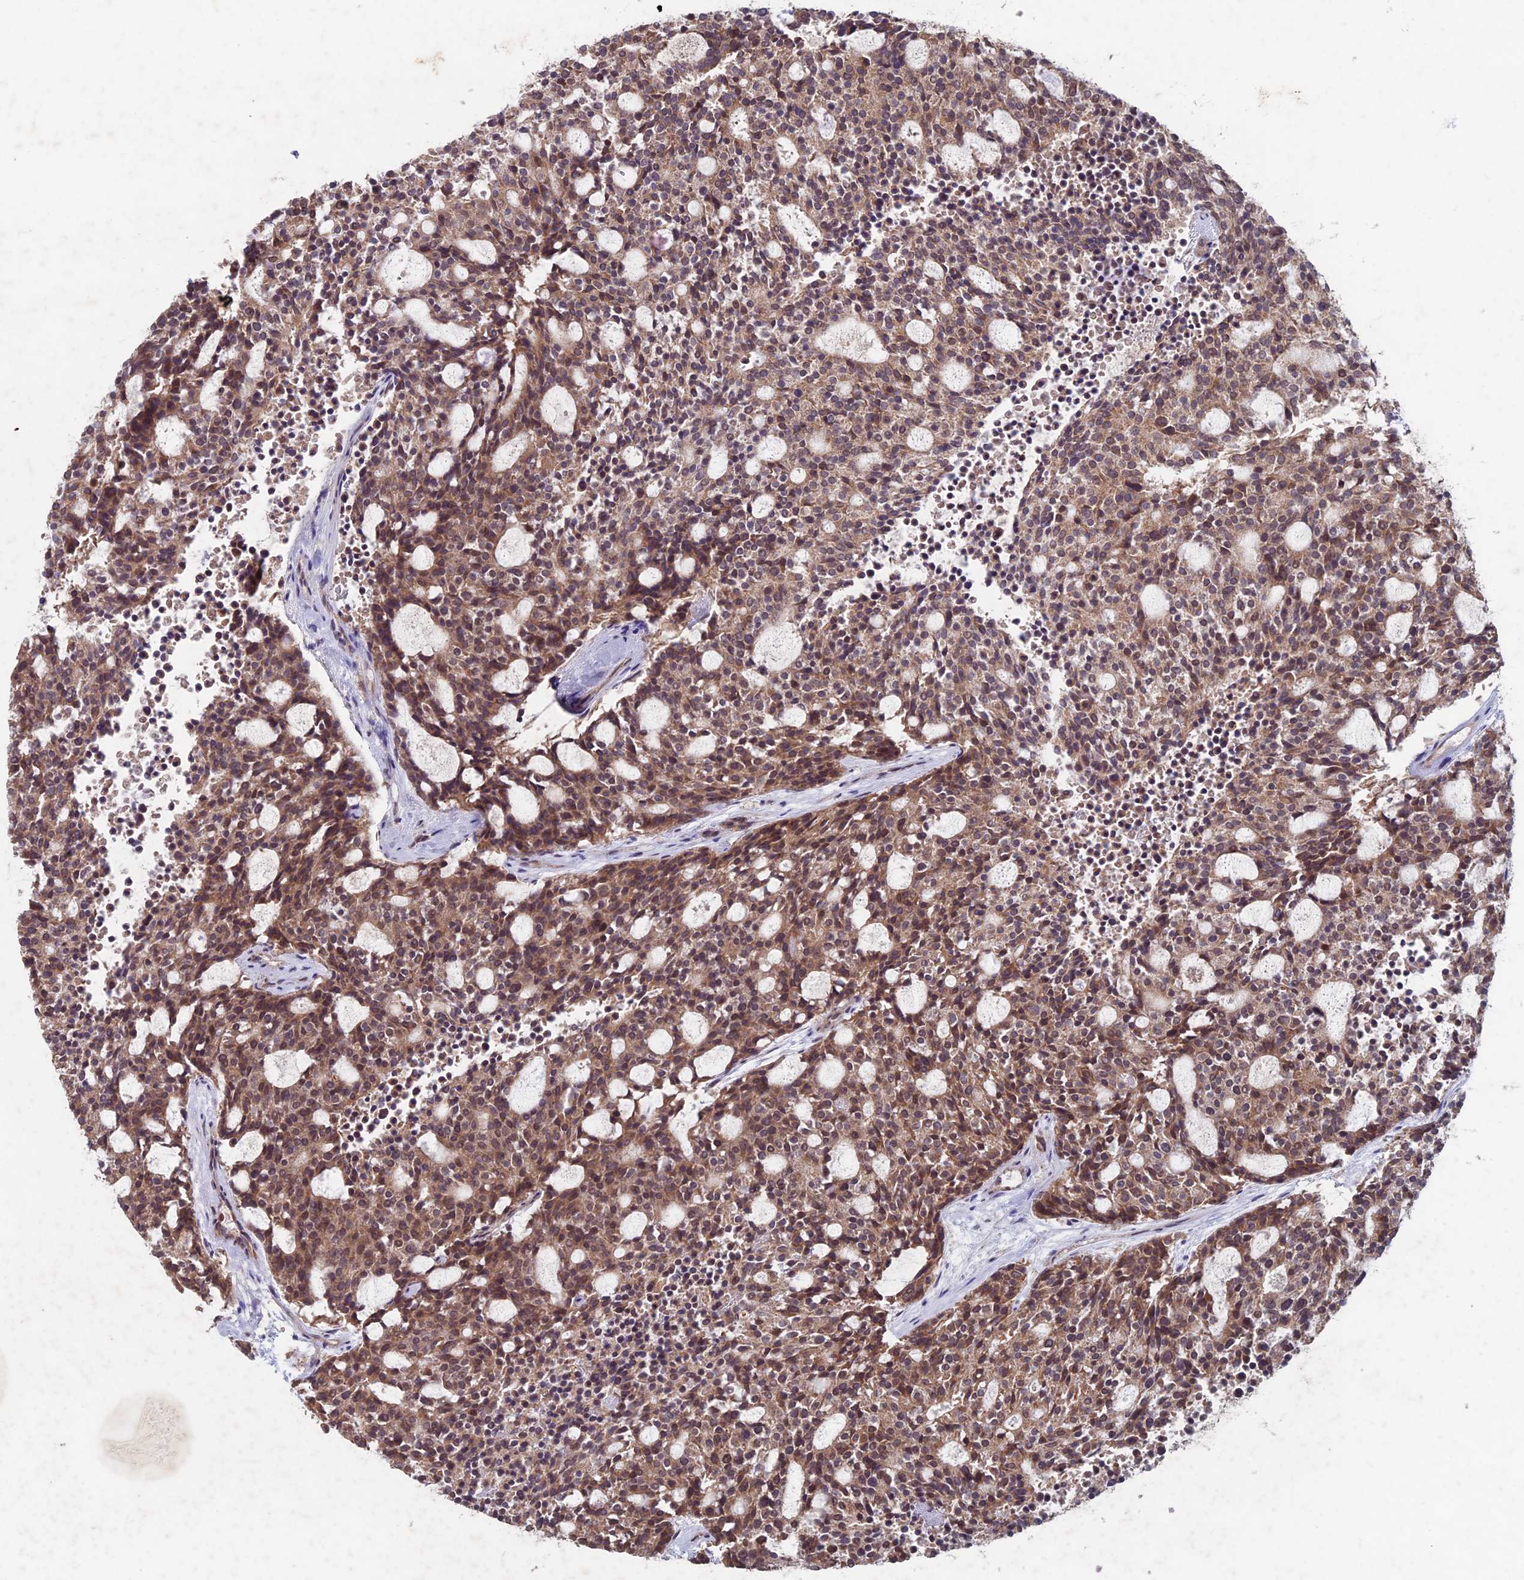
{"staining": {"intensity": "moderate", "quantity": ">75%", "location": "cytoplasmic/membranous"}, "tissue": "carcinoid", "cell_type": "Tumor cells", "image_type": "cancer", "snomed": [{"axis": "morphology", "description": "Carcinoid, malignant, NOS"}, {"axis": "topography", "description": "Pancreas"}], "caption": "Immunohistochemistry (IHC) micrograph of neoplastic tissue: malignant carcinoid stained using IHC shows medium levels of moderate protein expression localized specifically in the cytoplasmic/membranous of tumor cells, appearing as a cytoplasmic/membranous brown color.", "gene": "RCCD1", "patient": {"sex": "female", "age": 54}}